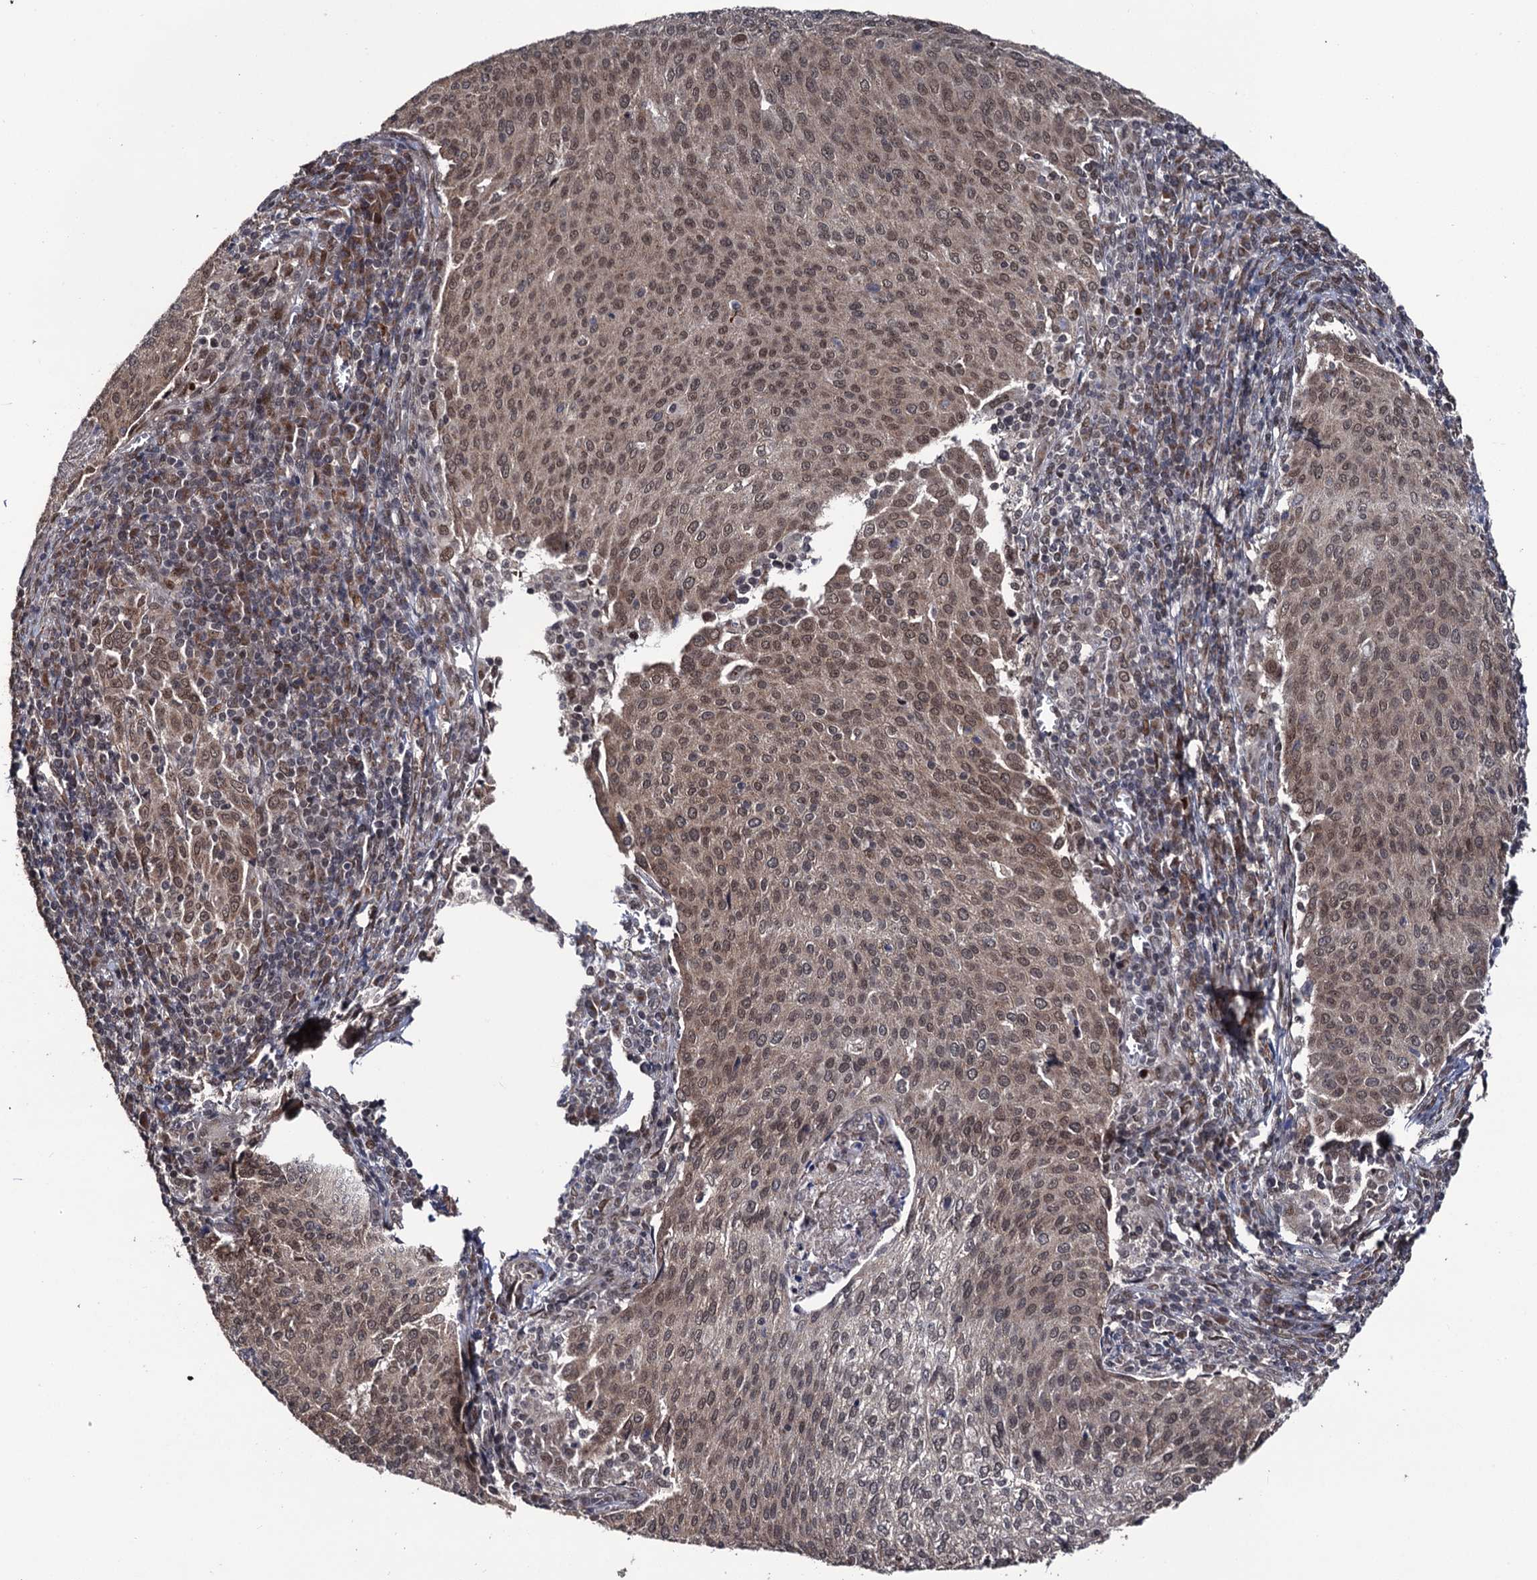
{"staining": {"intensity": "weak", "quantity": "25%-75%", "location": "cytoplasmic/membranous,nuclear"}, "tissue": "cervical cancer", "cell_type": "Tumor cells", "image_type": "cancer", "snomed": [{"axis": "morphology", "description": "Squamous cell carcinoma, NOS"}, {"axis": "topography", "description": "Cervix"}], "caption": "This is an image of immunohistochemistry staining of cervical cancer (squamous cell carcinoma), which shows weak positivity in the cytoplasmic/membranous and nuclear of tumor cells.", "gene": "LRRC63", "patient": {"sex": "female", "age": 46}}